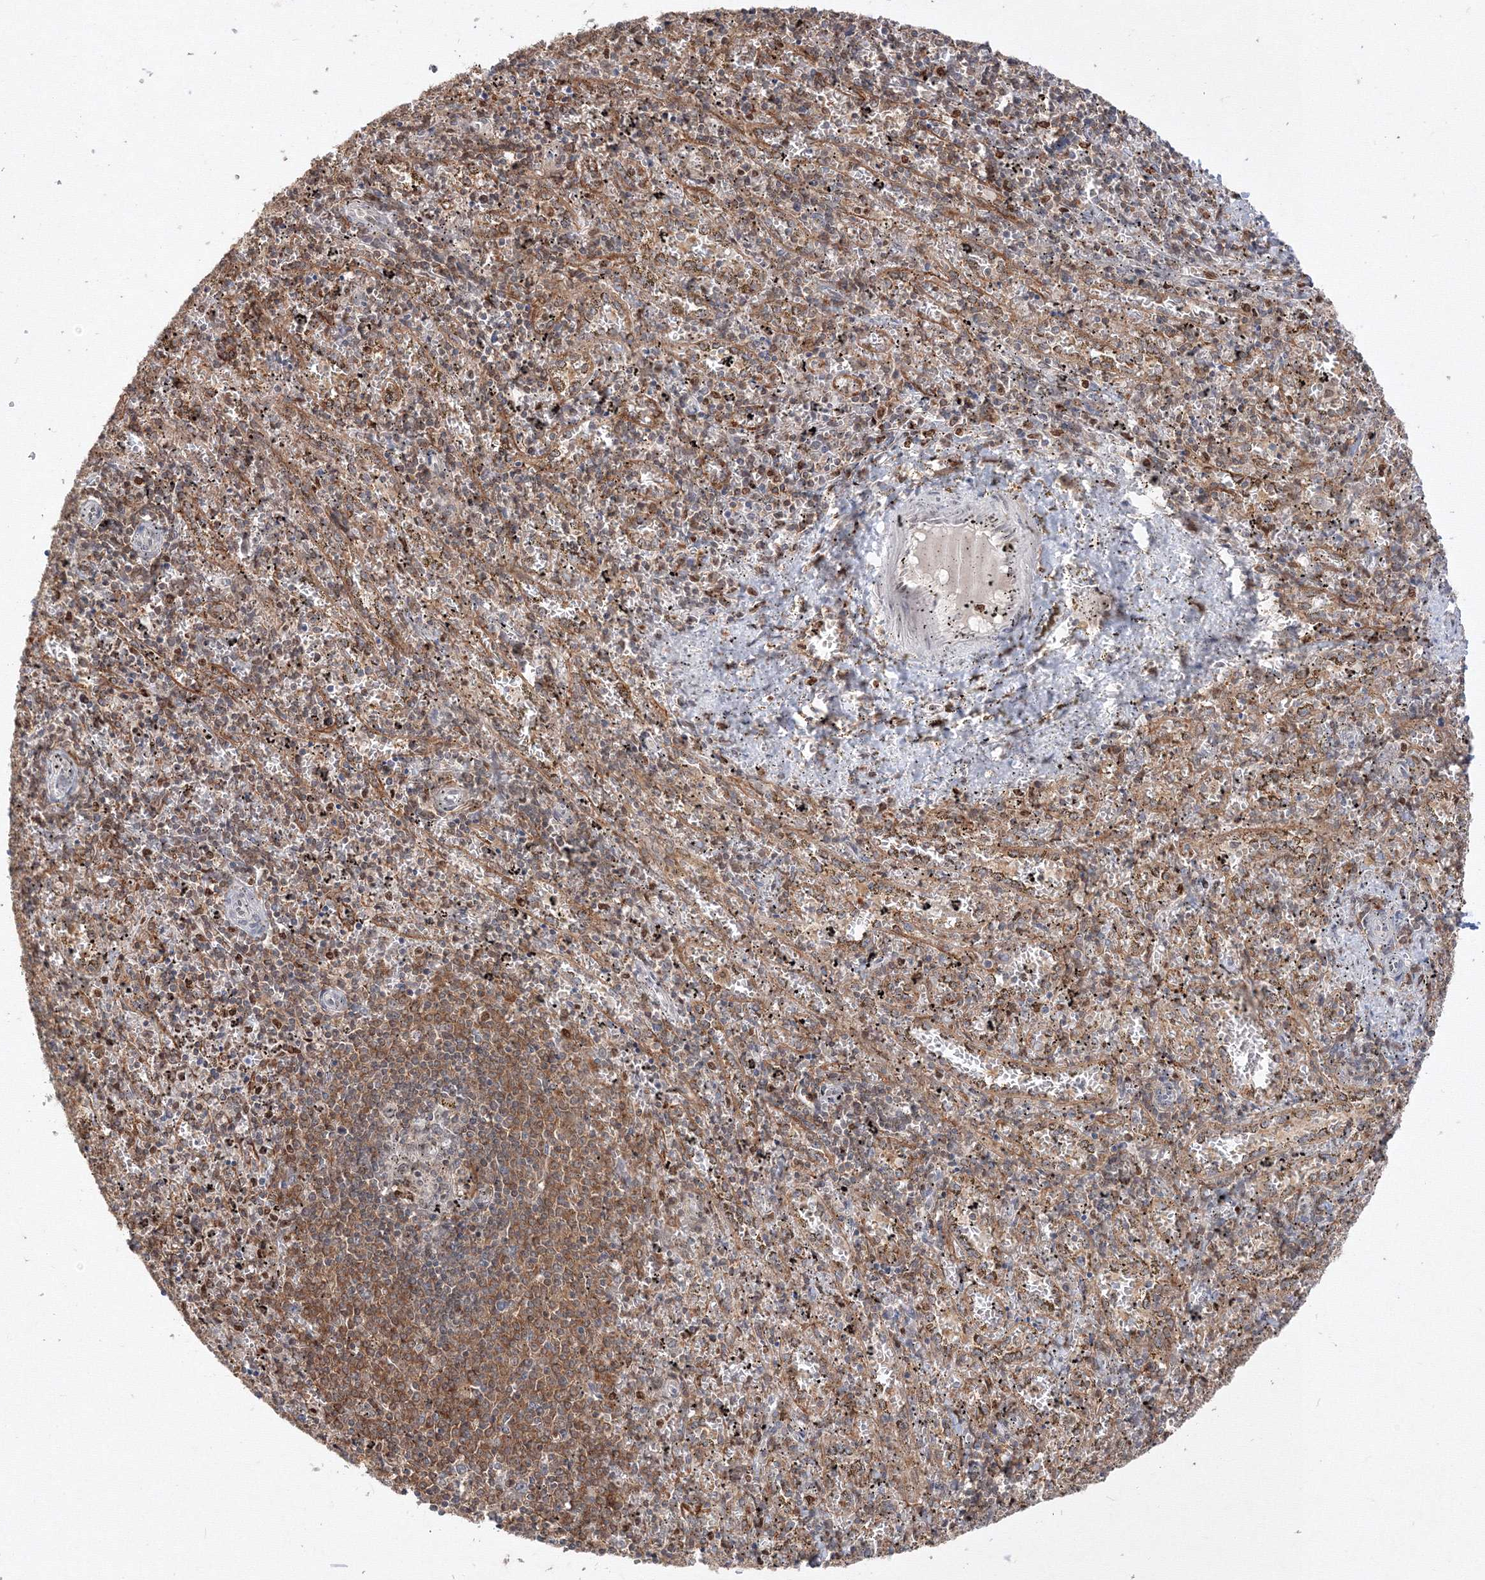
{"staining": {"intensity": "moderate", "quantity": "25%-75%", "location": "cytoplasmic/membranous"}, "tissue": "spleen", "cell_type": "Cells in red pulp", "image_type": "normal", "snomed": [{"axis": "morphology", "description": "Normal tissue, NOS"}, {"axis": "topography", "description": "Spleen"}], "caption": "Human spleen stained with a brown dye shows moderate cytoplasmic/membranous positive expression in approximately 25%-75% of cells in red pulp.", "gene": "TMEM50B", "patient": {"sex": "male", "age": 11}}